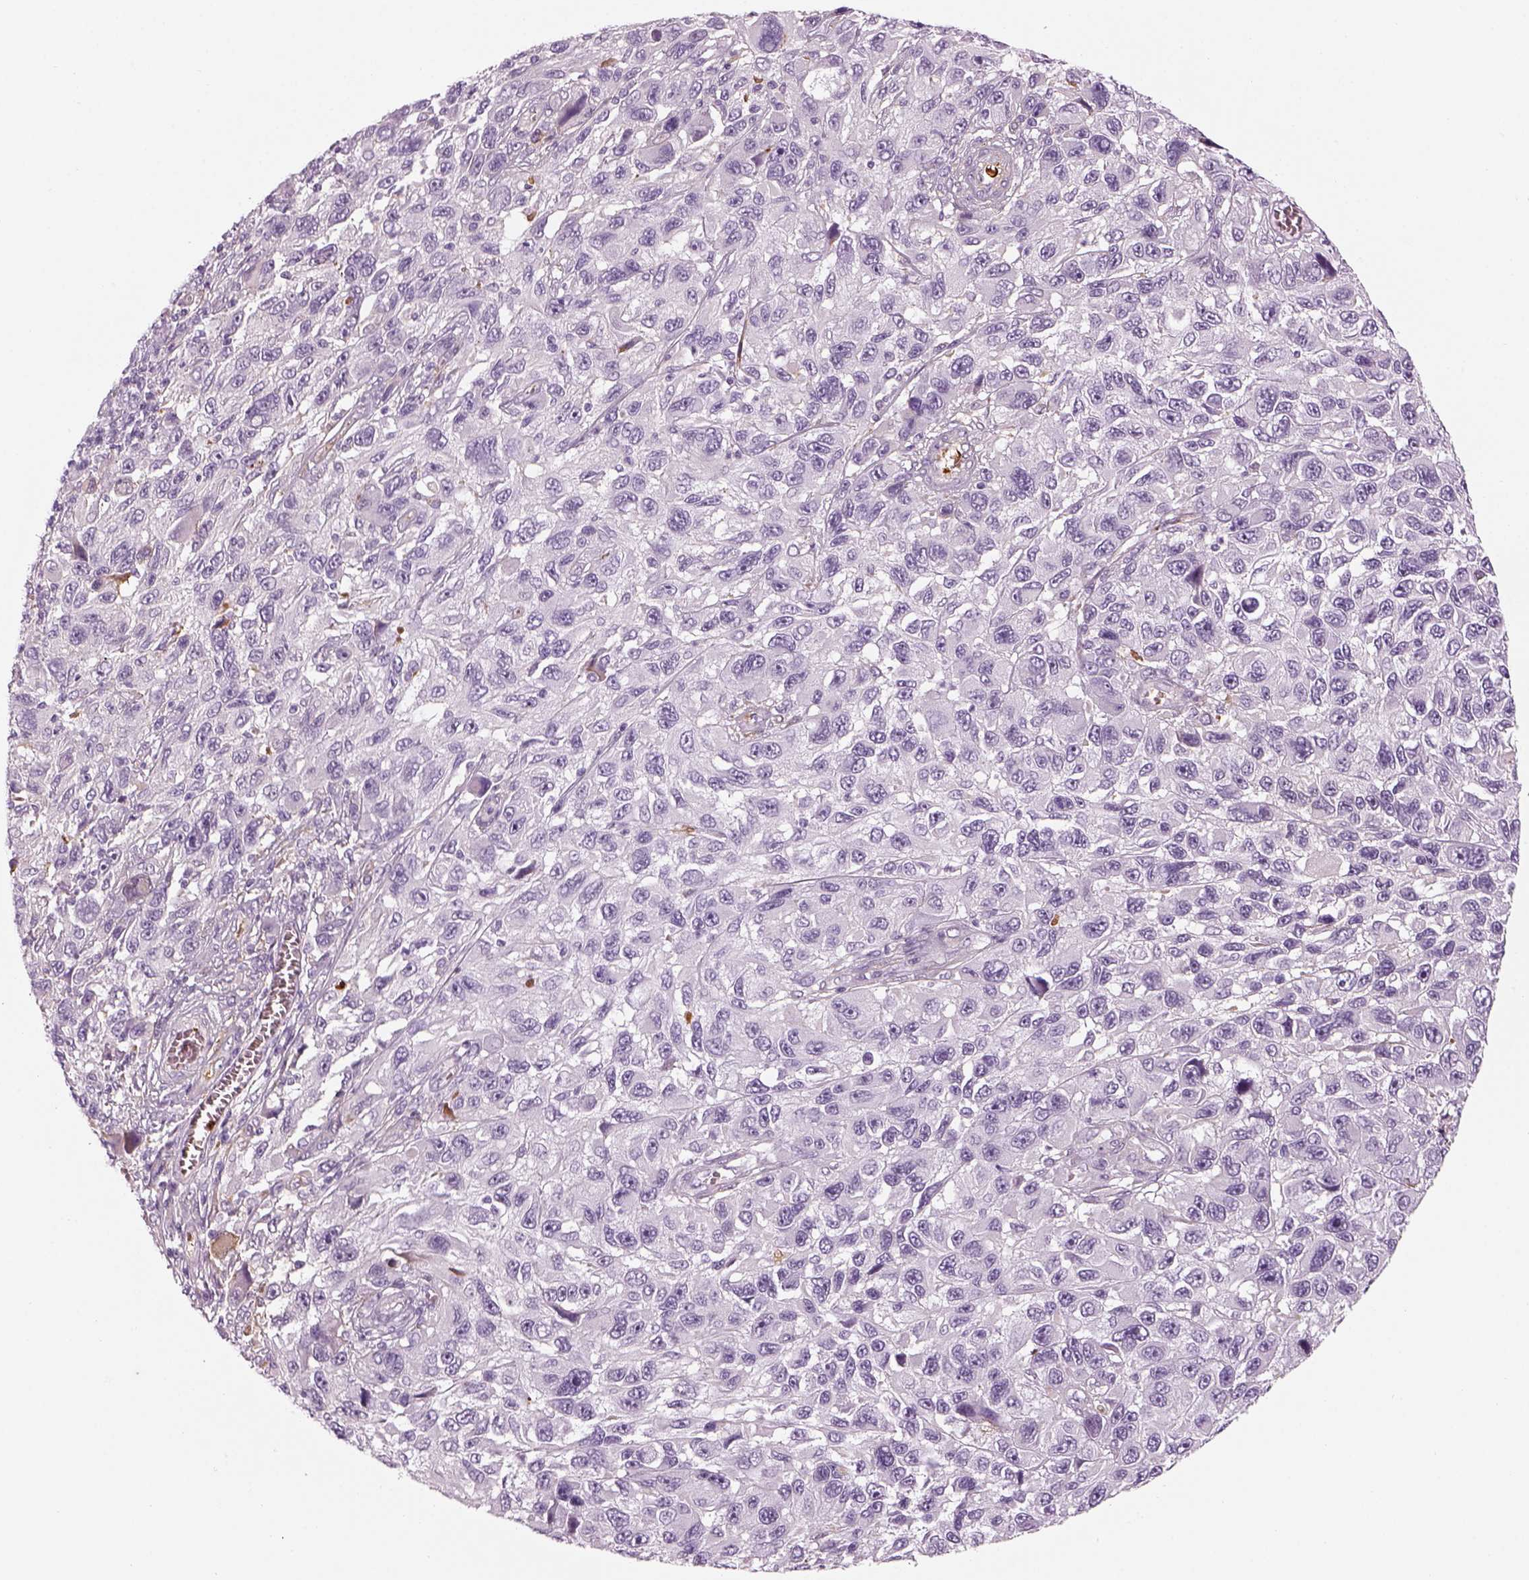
{"staining": {"intensity": "negative", "quantity": "none", "location": "none"}, "tissue": "melanoma", "cell_type": "Tumor cells", "image_type": "cancer", "snomed": [{"axis": "morphology", "description": "Malignant melanoma, NOS"}, {"axis": "topography", "description": "Skin"}], "caption": "Photomicrograph shows no significant protein positivity in tumor cells of malignant melanoma.", "gene": "PABPC1L2B", "patient": {"sex": "male", "age": 53}}